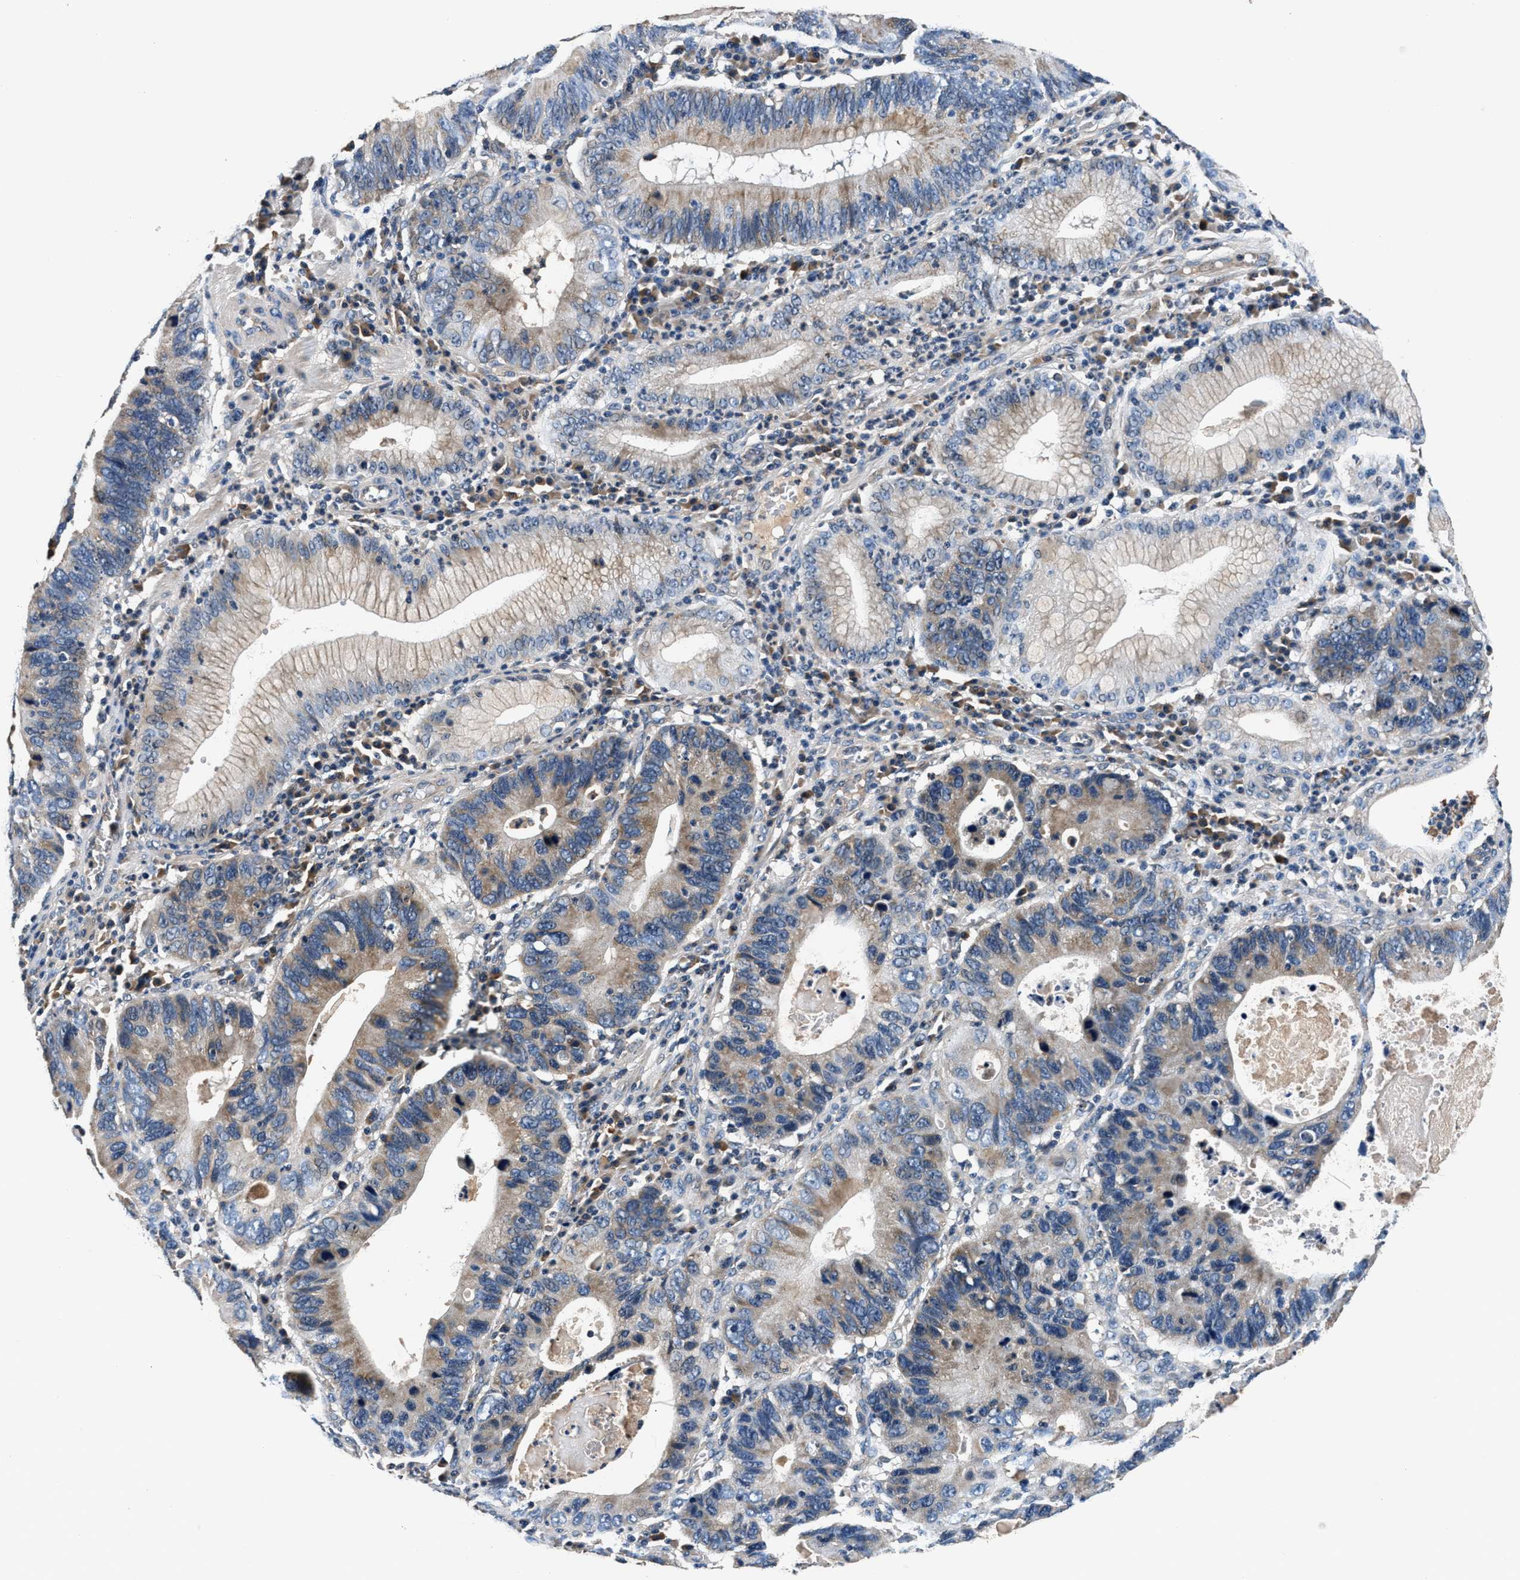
{"staining": {"intensity": "moderate", "quantity": ">75%", "location": "cytoplasmic/membranous"}, "tissue": "stomach cancer", "cell_type": "Tumor cells", "image_type": "cancer", "snomed": [{"axis": "morphology", "description": "Adenocarcinoma, NOS"}, {"axis": "topography", "description": "Stomach"}], "caption": "DAB (3,3'-diaminobenzidine) immunohistochemical staining of stomach cancer displays moderate cytoplasmic/membranous protein expression in about >75% of tumor cells.", "gene": "IMMT", "patient": {"sex": "male", "age": 59}}